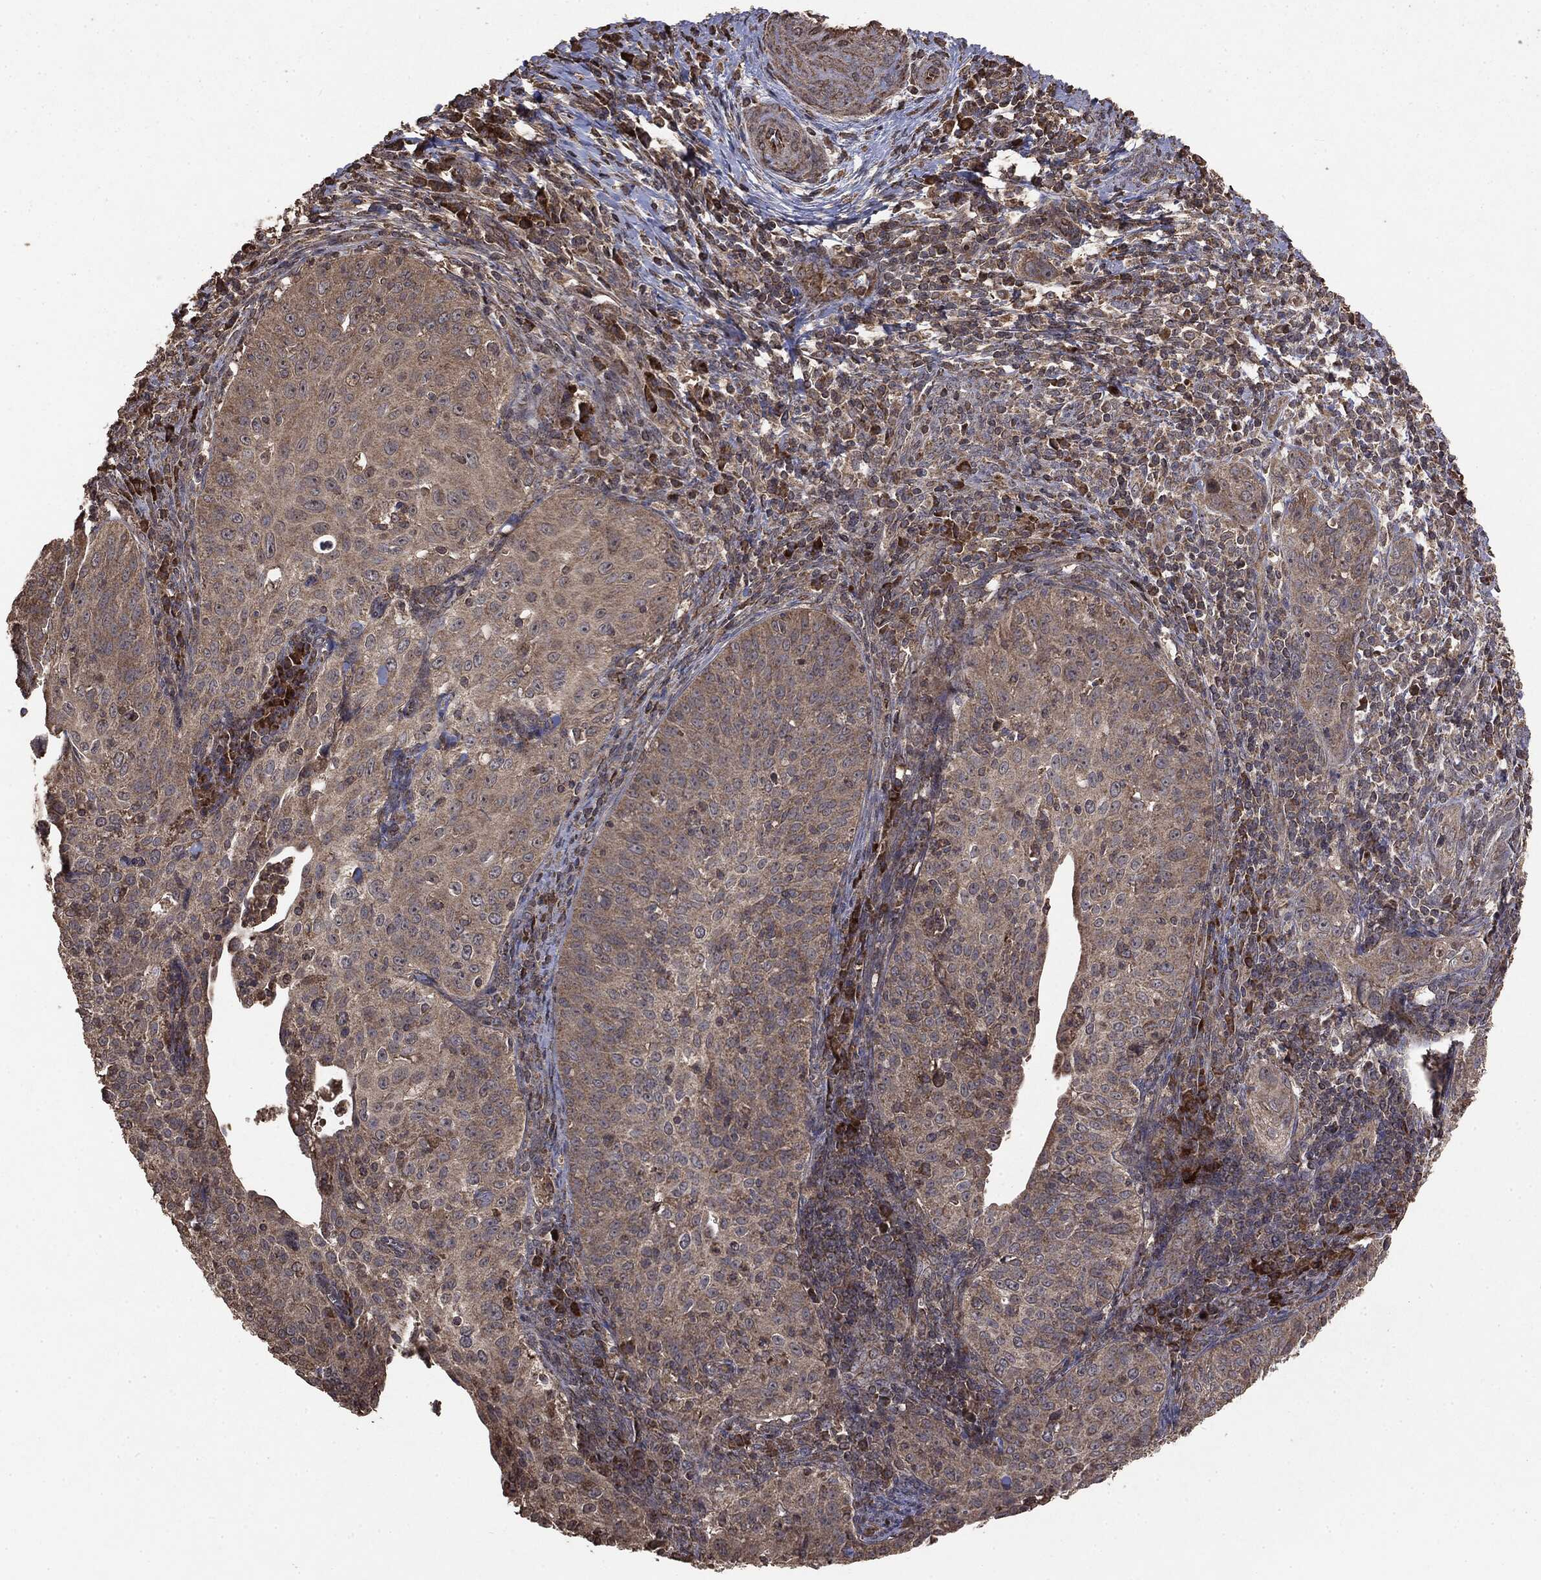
{"staining": {"intensity": "weak", "quantity": ">75%", "location": "cytoplasmic/membranous"}, "tissue": "cervical cancer", "cell_type": "Tumor cells", "image_type": "cancer", "snomed": [{"axis": "morphology", "description": "Squamous cell carcinoma, NOS"}, {"axis": "topography", "description": "Cervix"}], "caption": "High-magnification brightfield microscopy of cervical cancer stained with DAB (brown) and counterstained with hematoxylin (blue). tumor cells exhibit weak cytoplasmic/membranous expression is appreciated in about>75% of cells.", "gene": "MTOR", "patient": {"sex": "female", "age": 30}}